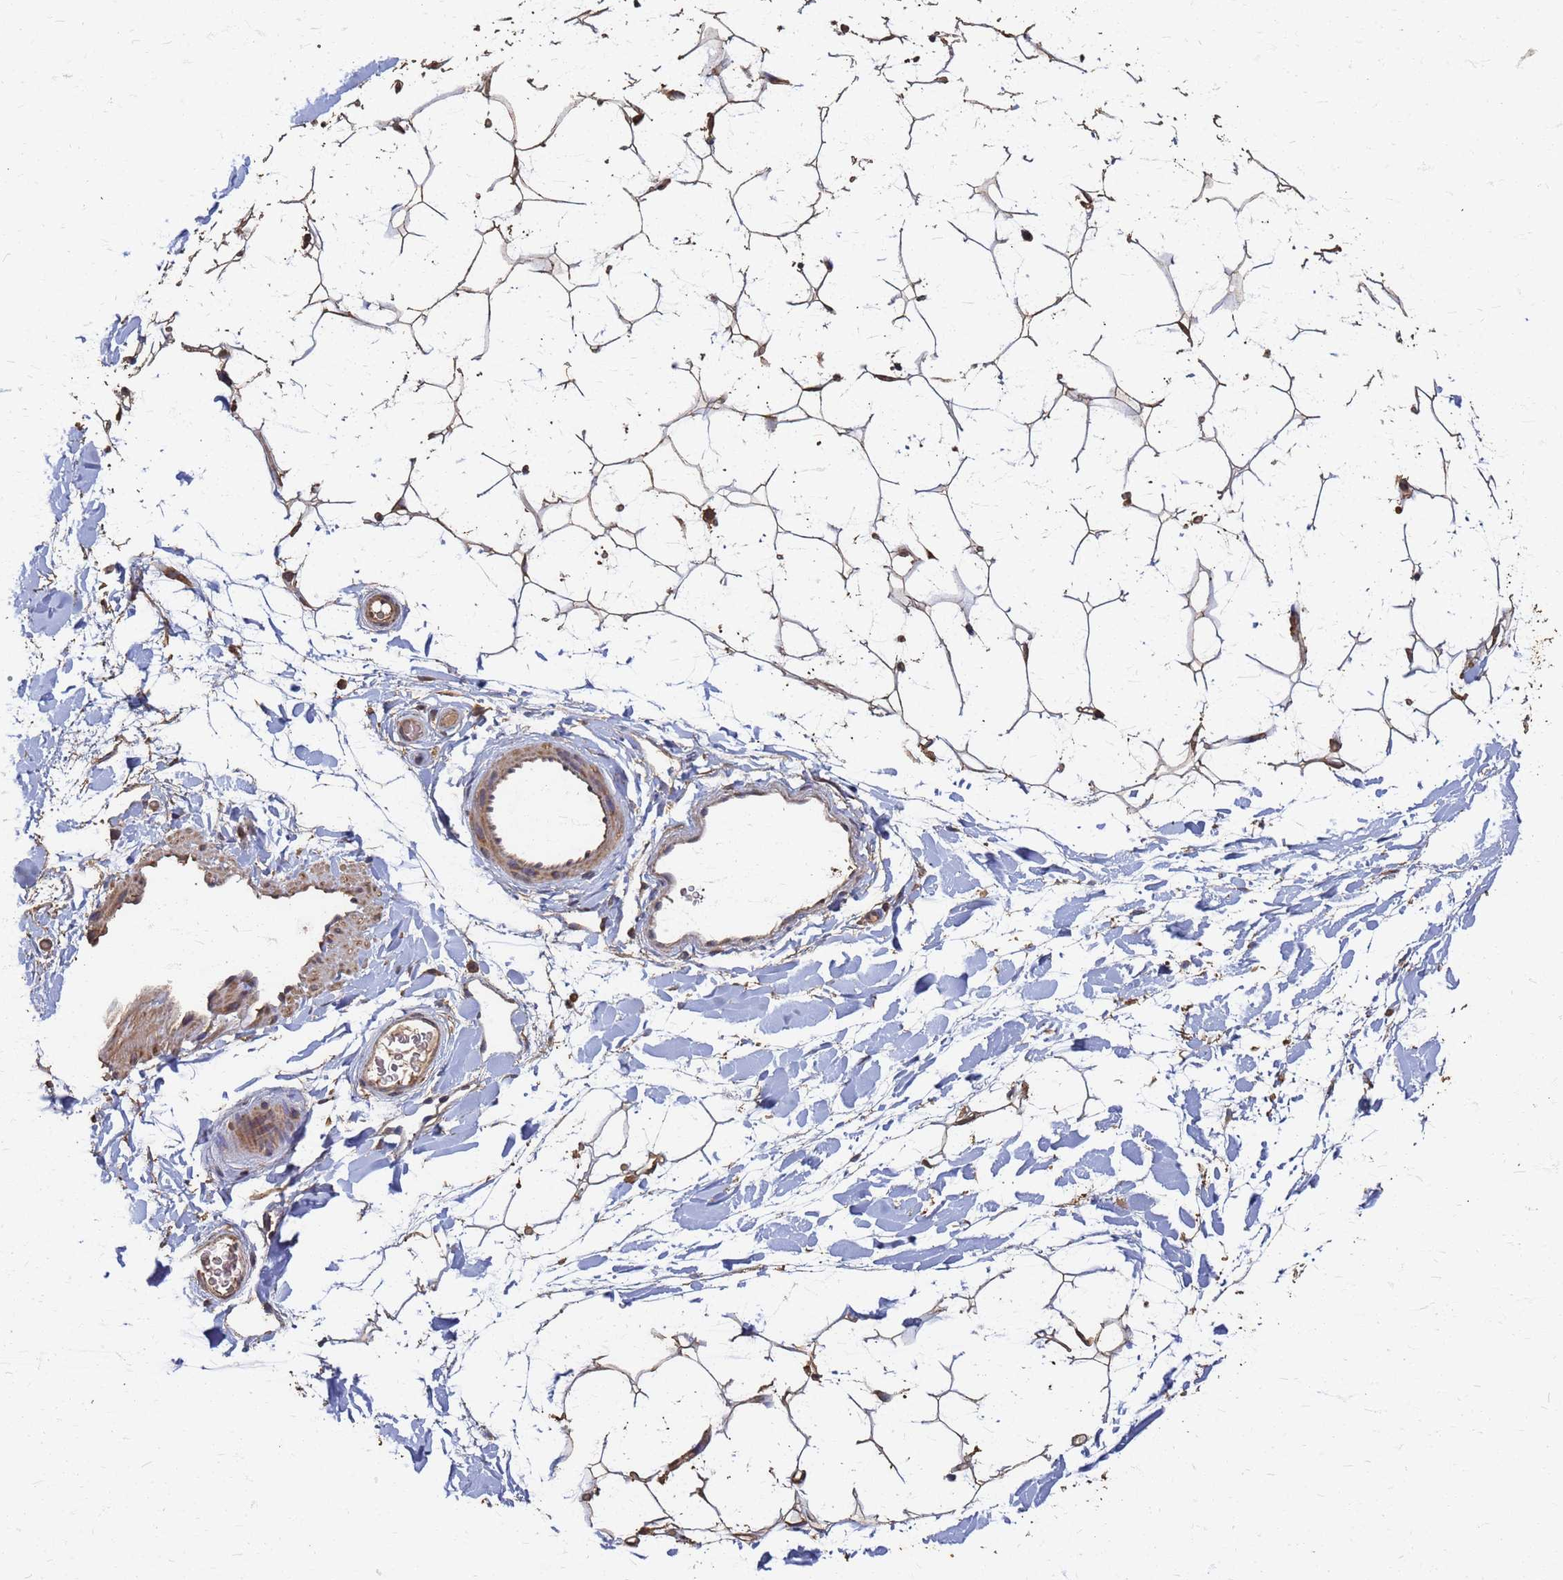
{"staining": {"intensity": "weak", "quantity": ">75%", "location": "cytoplasmic/membranous"}, "tissue": "adipose tissue", "cell_type": "Adipocytes", "image_type": "normal", "snomed": [{"axis": "morphology", "description": "Normal tissue, NOS"}, {"axis": "topography", "description": "Breast"}], "caption": "Adipose tissue stained with a protein marker displays weak staining in adipocytes.", "gene": "DPH5", "patient": {"sex": "female", "age": 26}}